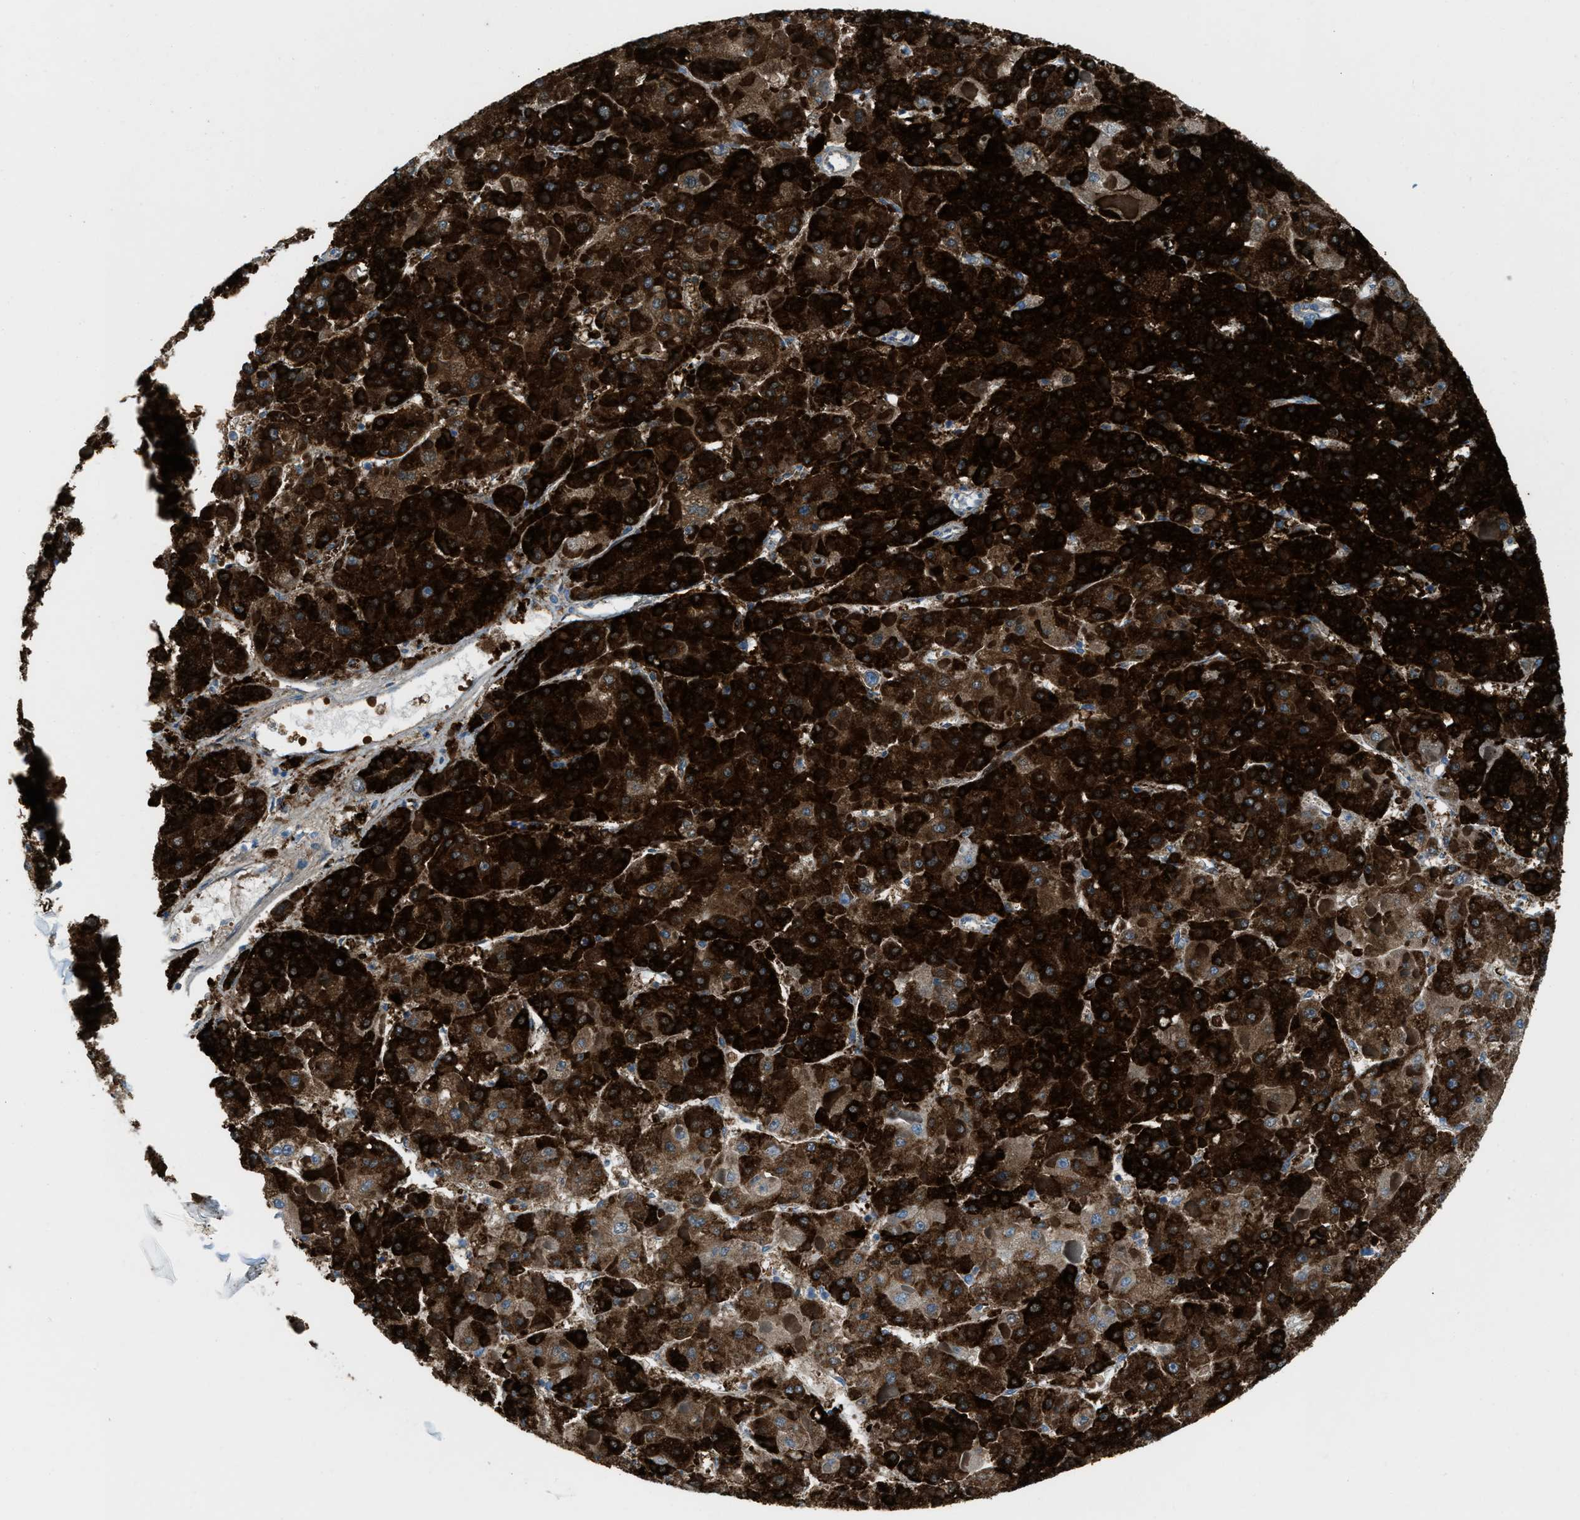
{"staining": {"intensity": "strong", "quantity": ">75%", "location": "cytoplasmic/membranous"}, "tissue": "liver cancer", "cell_type": "Tumor cells", "image_type": "cancer", "snomed": [{"axis": "morphology", "description": "Carcinoma, Hepatocellular, NOS"}, {"axis": "topography", "description": "Liver"}], "caption": "A high amount of strong cytoplasmic/membranous expression is present in approximately >75% of tumor cells in liver cancer (hepatocellular carcinoma) tissue. (Brightfield microscopy of DAB IHC at high magnification).", "gene": "SVIL", "patient": {"sex": "female", "age": 73}}